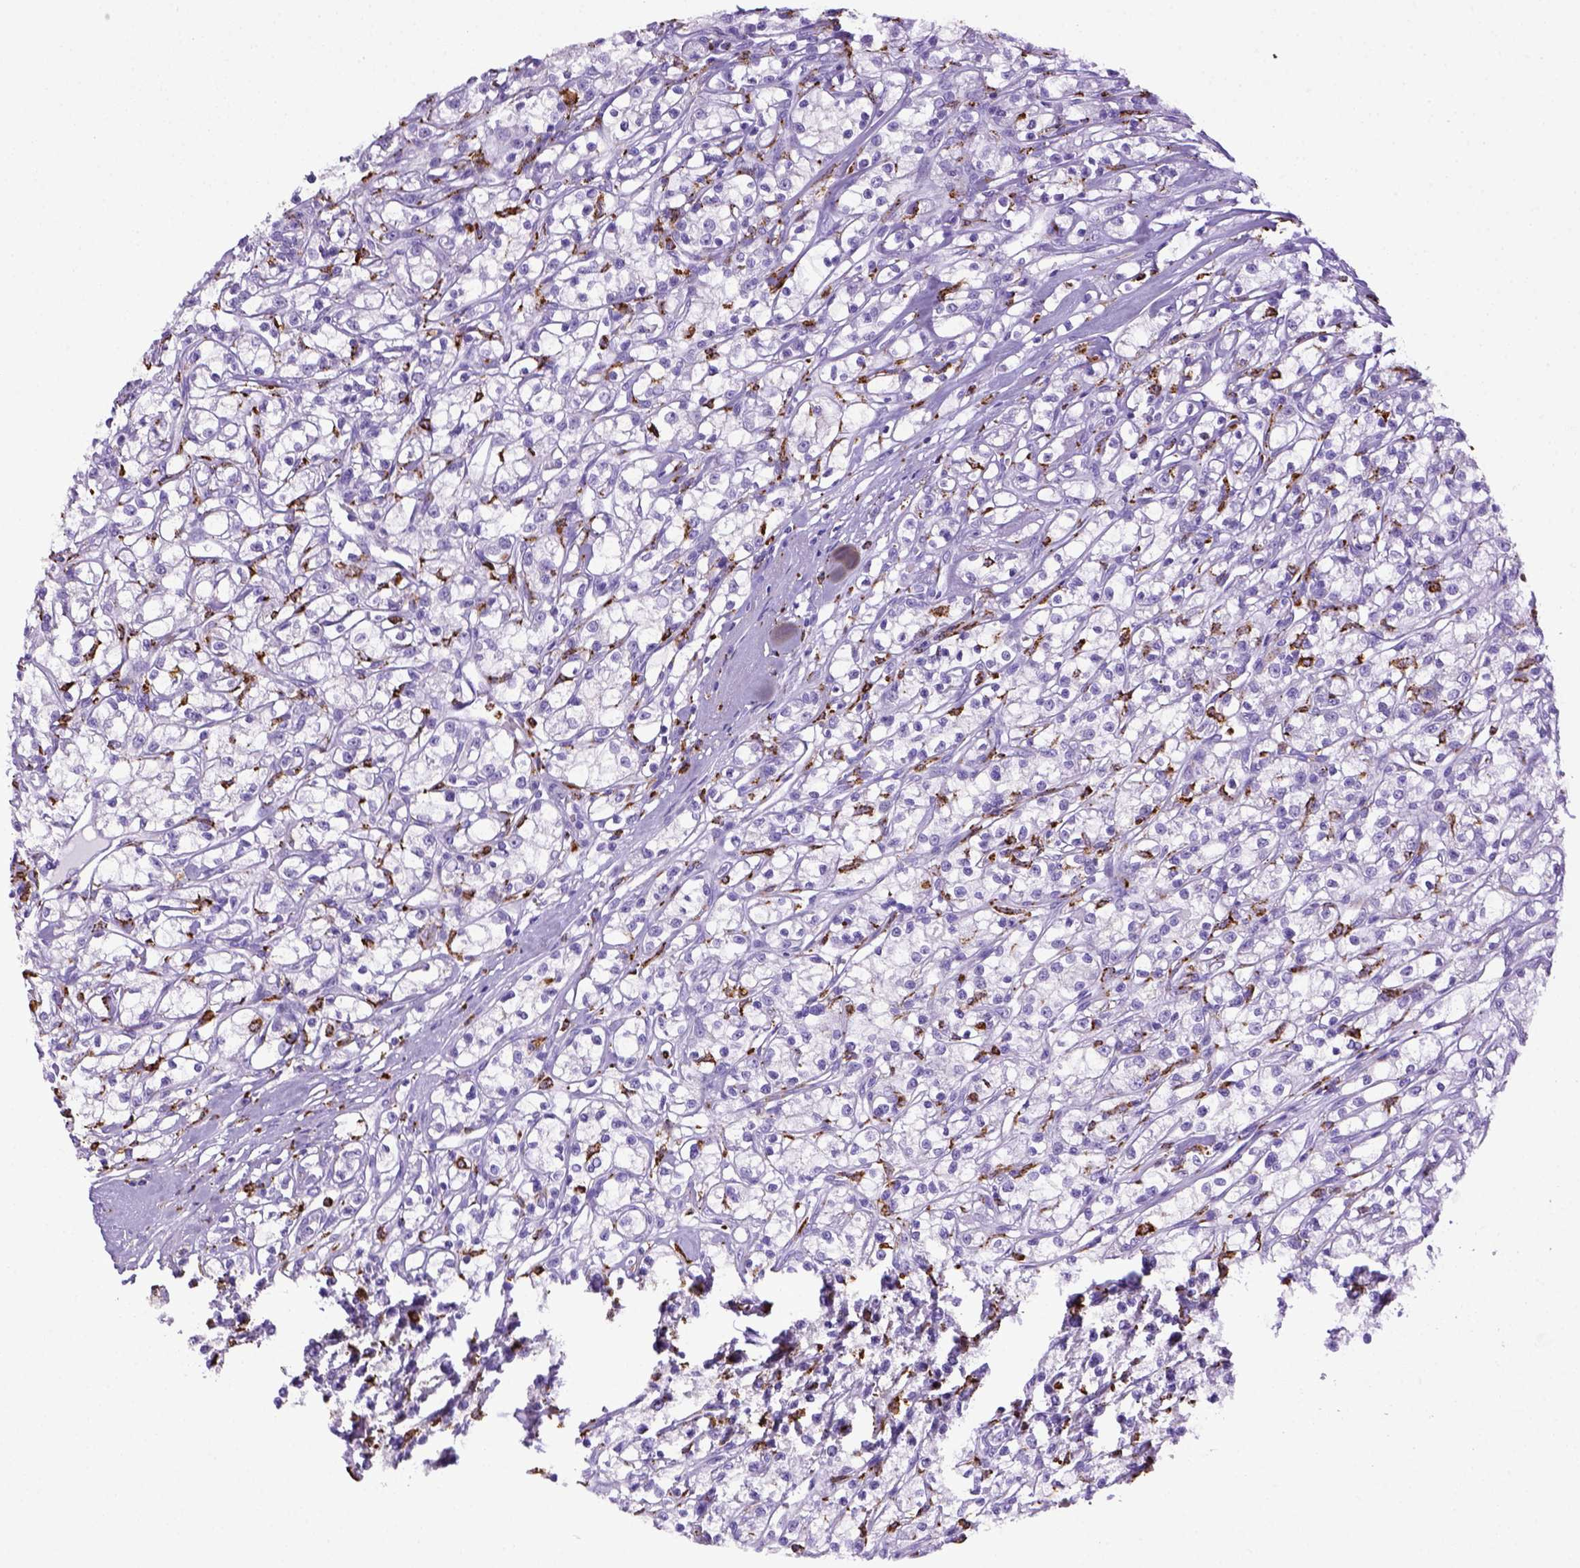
{"staining": {"intensity": "negative", "quantity": "none", "location": "none"}, "tissue": "renal cancer", "cell_type": "Tumor cells", "image_type": "cancer", "snomed": [{"axis": "morphology", "description": "Adenocarcinoma, NOS"}, {"axis": "topography", "description": "Kidney"}], "caption": "Immunohistochemistry (IHC) micrograph of neoplastic tissue: renal cancer stained with DAB reveals no significant protein expression in tumor cells.", "gene": "CD68", "patient": {"sex": "female", "age": 59}}